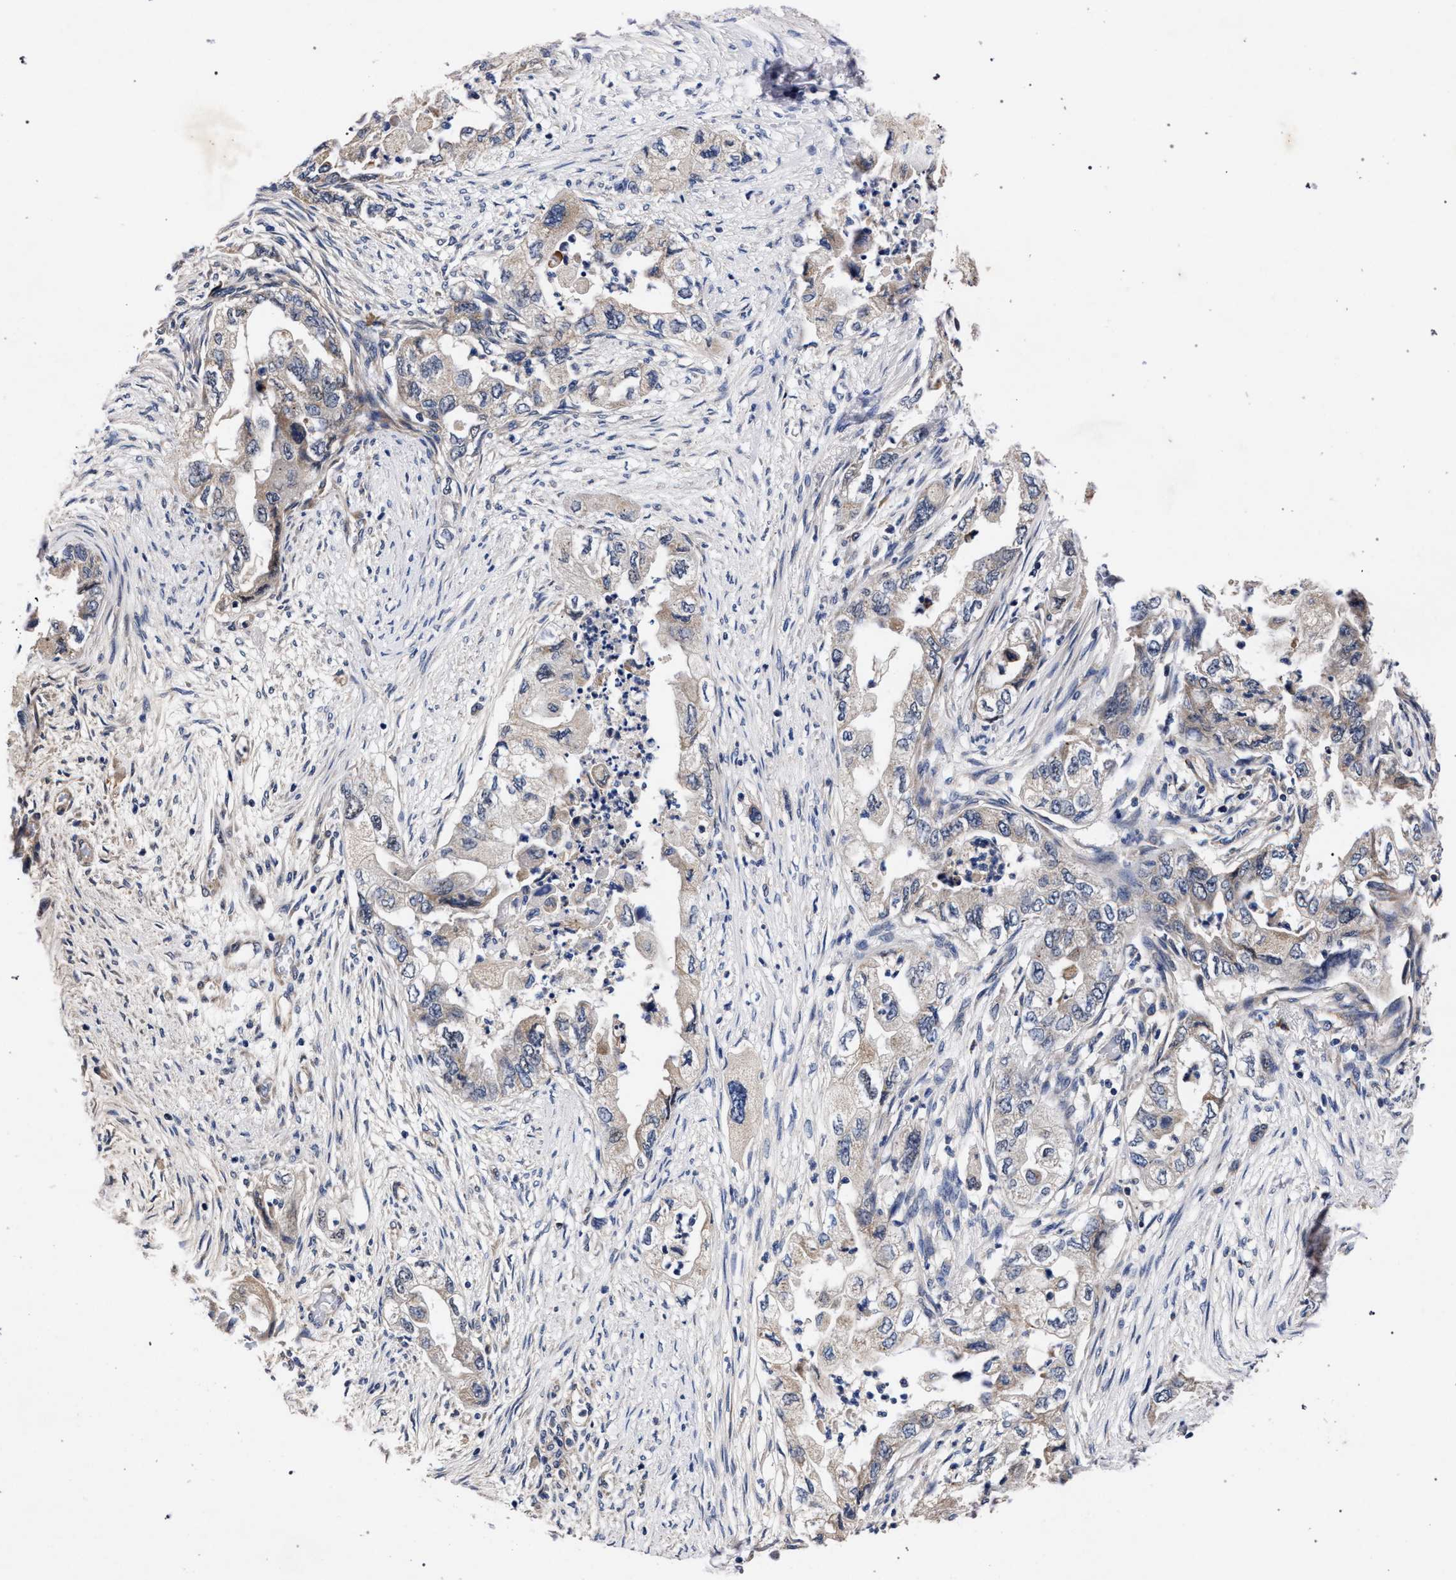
{"staining": {"intensity": "weak", "quantity": "<25%", "location": "cytoplasmic/membranous"}, "tissue": "pancreatic cancer", "cell_type": "Tumor cells", "image_type": "cancer", "snomed": [{"axis": "morphology", "description": "Adenocarcinoma, NOS"}, {"axis": "topography", "description": "Pancreas"}], "caption": "Immunohistochemistry image of pancreatic adenocarcinoma stained for a protein (brown), which demonstrates no staining in tumor cells.", "gene": "CFAP95", "patient": {"sex": "female", "age": 73}}